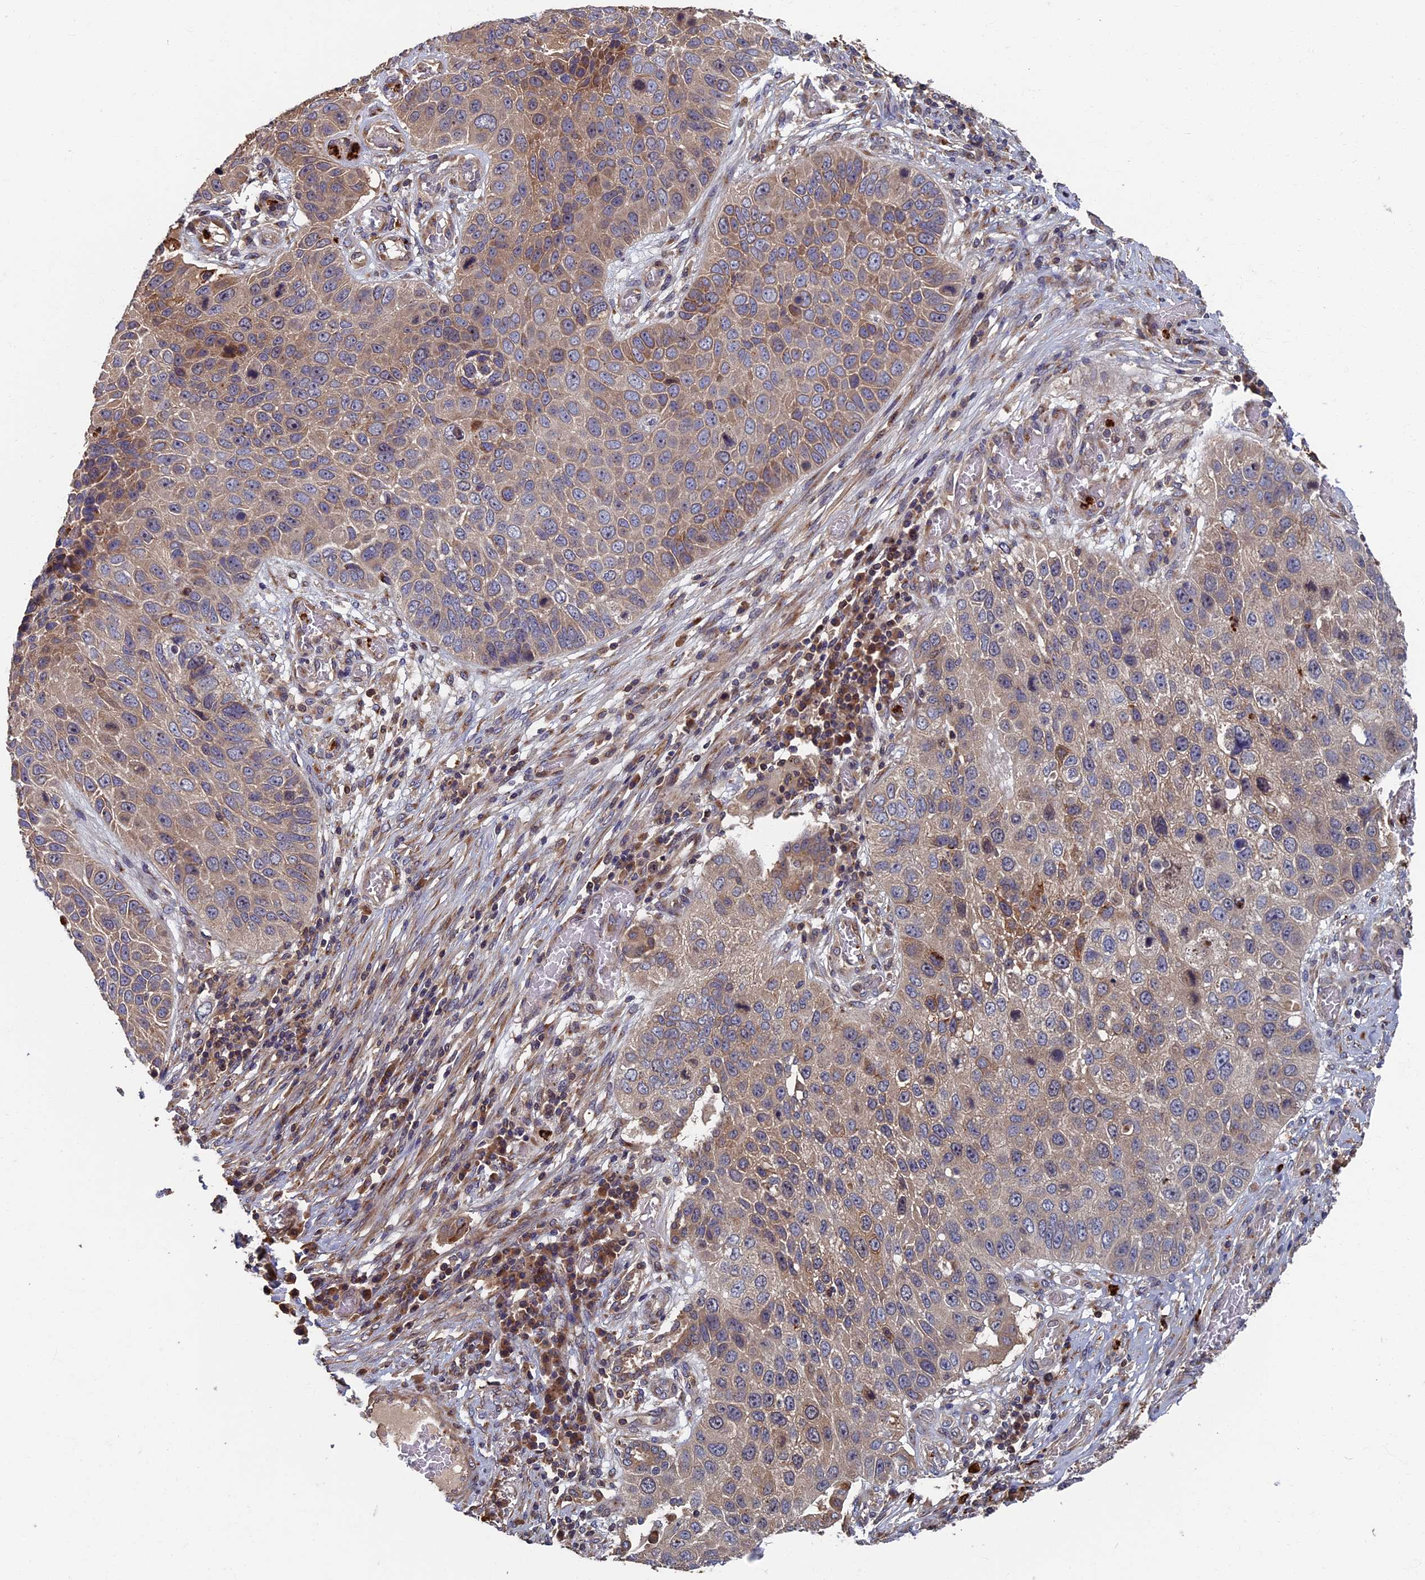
{"staining": {"intensity": "moderate", "quantity": "25%-75%", "location": "cytoplasmic/membranous"}, "tissue": "lung cancer", "cell_type": "Tumor cells", "image_type": "cancer", "snomed": [{"axis": "morphology", "description": "Squamous cell carcinoma, NOS"}, {"axis": "topography", "description": "Lung"}], "caption": "Lung cancer was stained to show a protein in brown. There is medium levels of moderate cytoplasmic/membranous positivity in approximately 25%-75% of tumor cells.", "gene": "TNK2", "patient": {"sex": "male", "age": 61}}